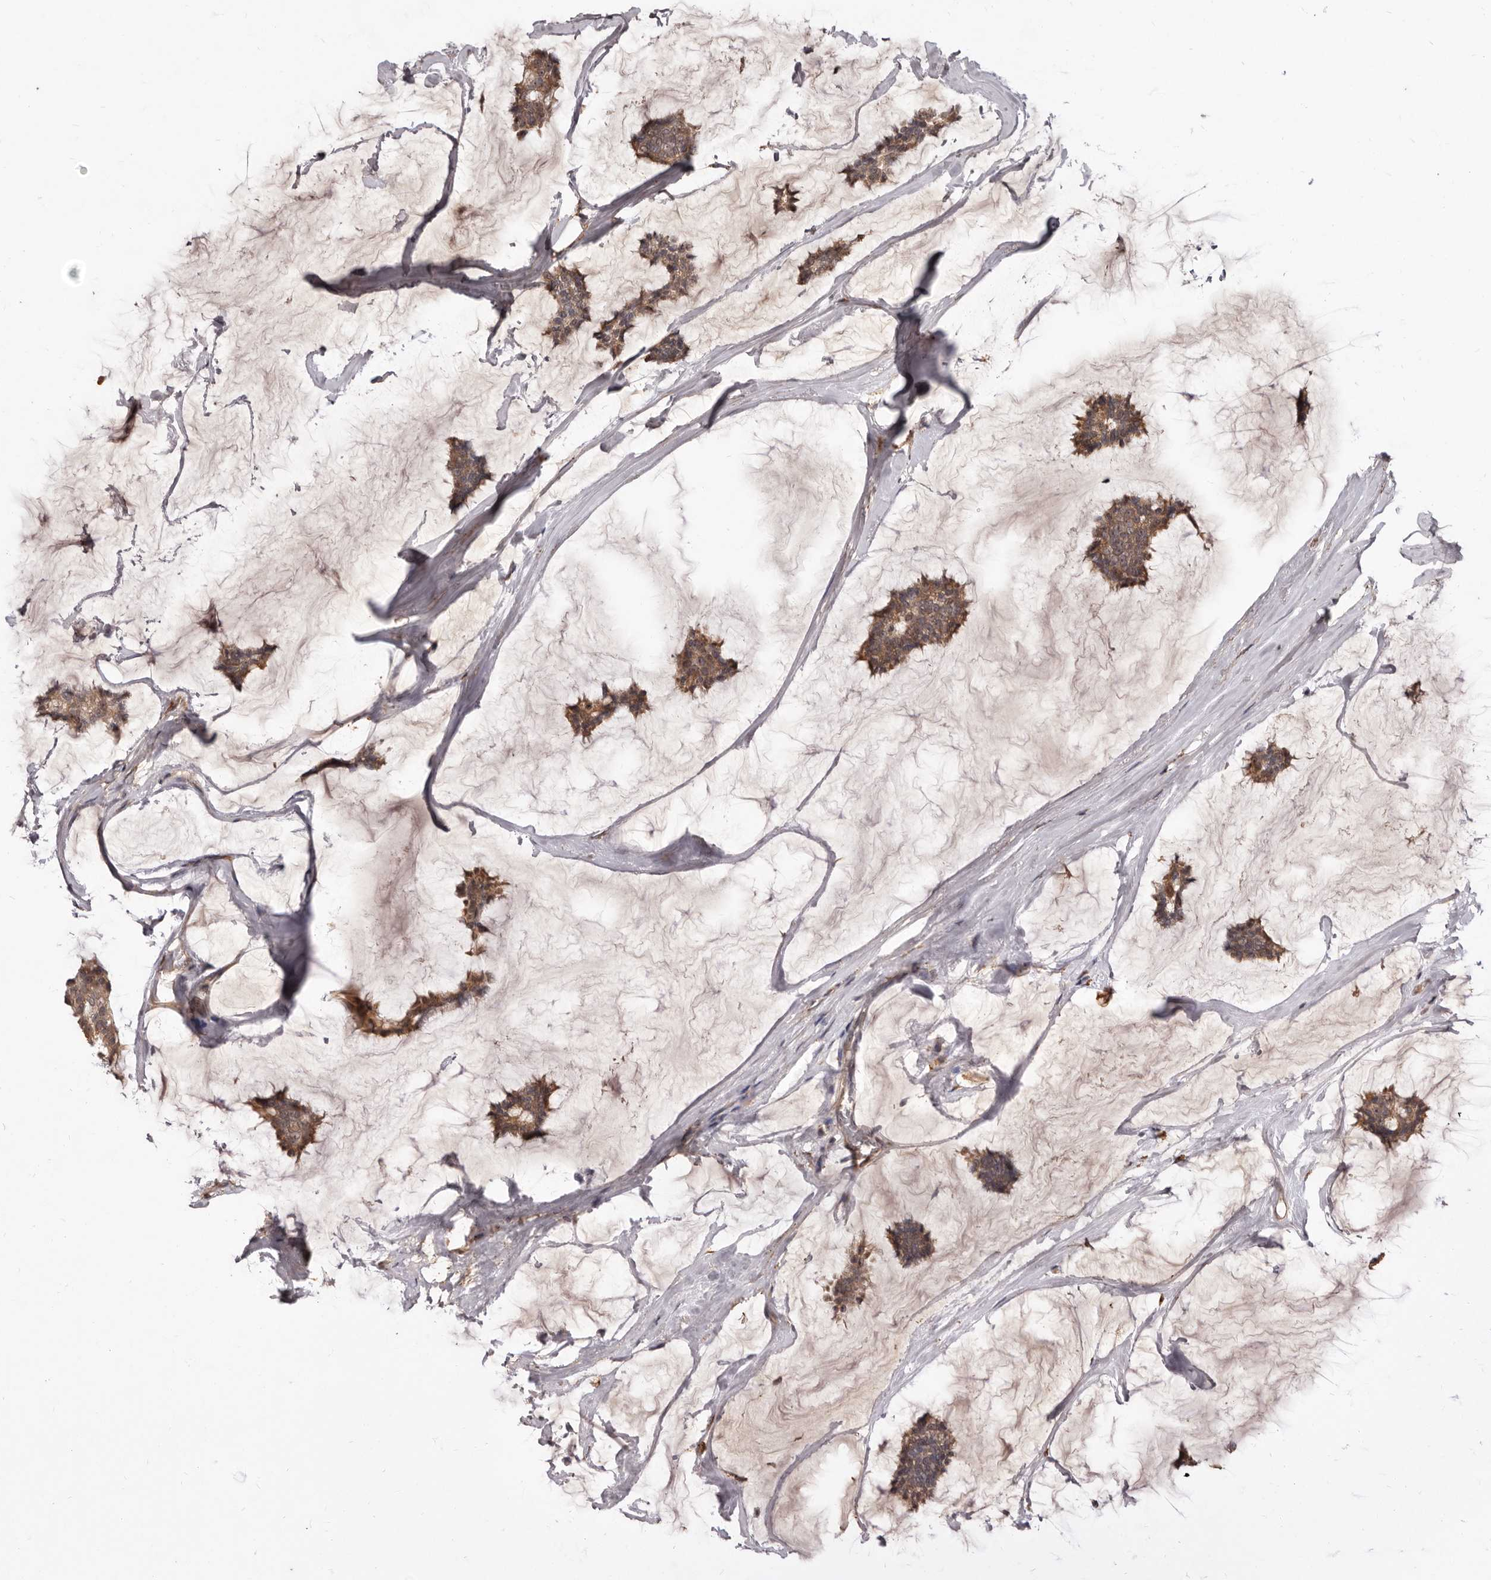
{"staining": {"intensity": "moderate", "quantity": ">75%", "location": "cytoplasmic/membranous"}, "tissue": "breast cancer", "cell_type": "Tumor cells", "image_type": "cancer", "snomed": [{"axis": "morphology", "description": "Duct carcinoma"}, {"axis": "topography", "description": "Breast"}], "caption": "Immunohistochemical staining of invasive ductal carcinoma (breast) shows medium levels of moderate cytoplasmic/membranous staining in approximately >75% of tumor cells. The protein of interest is shown in brown color, while the nuclei are stained blue.", "gene": "AKAP7", "patient": {"sex": "female", "age": 93}}